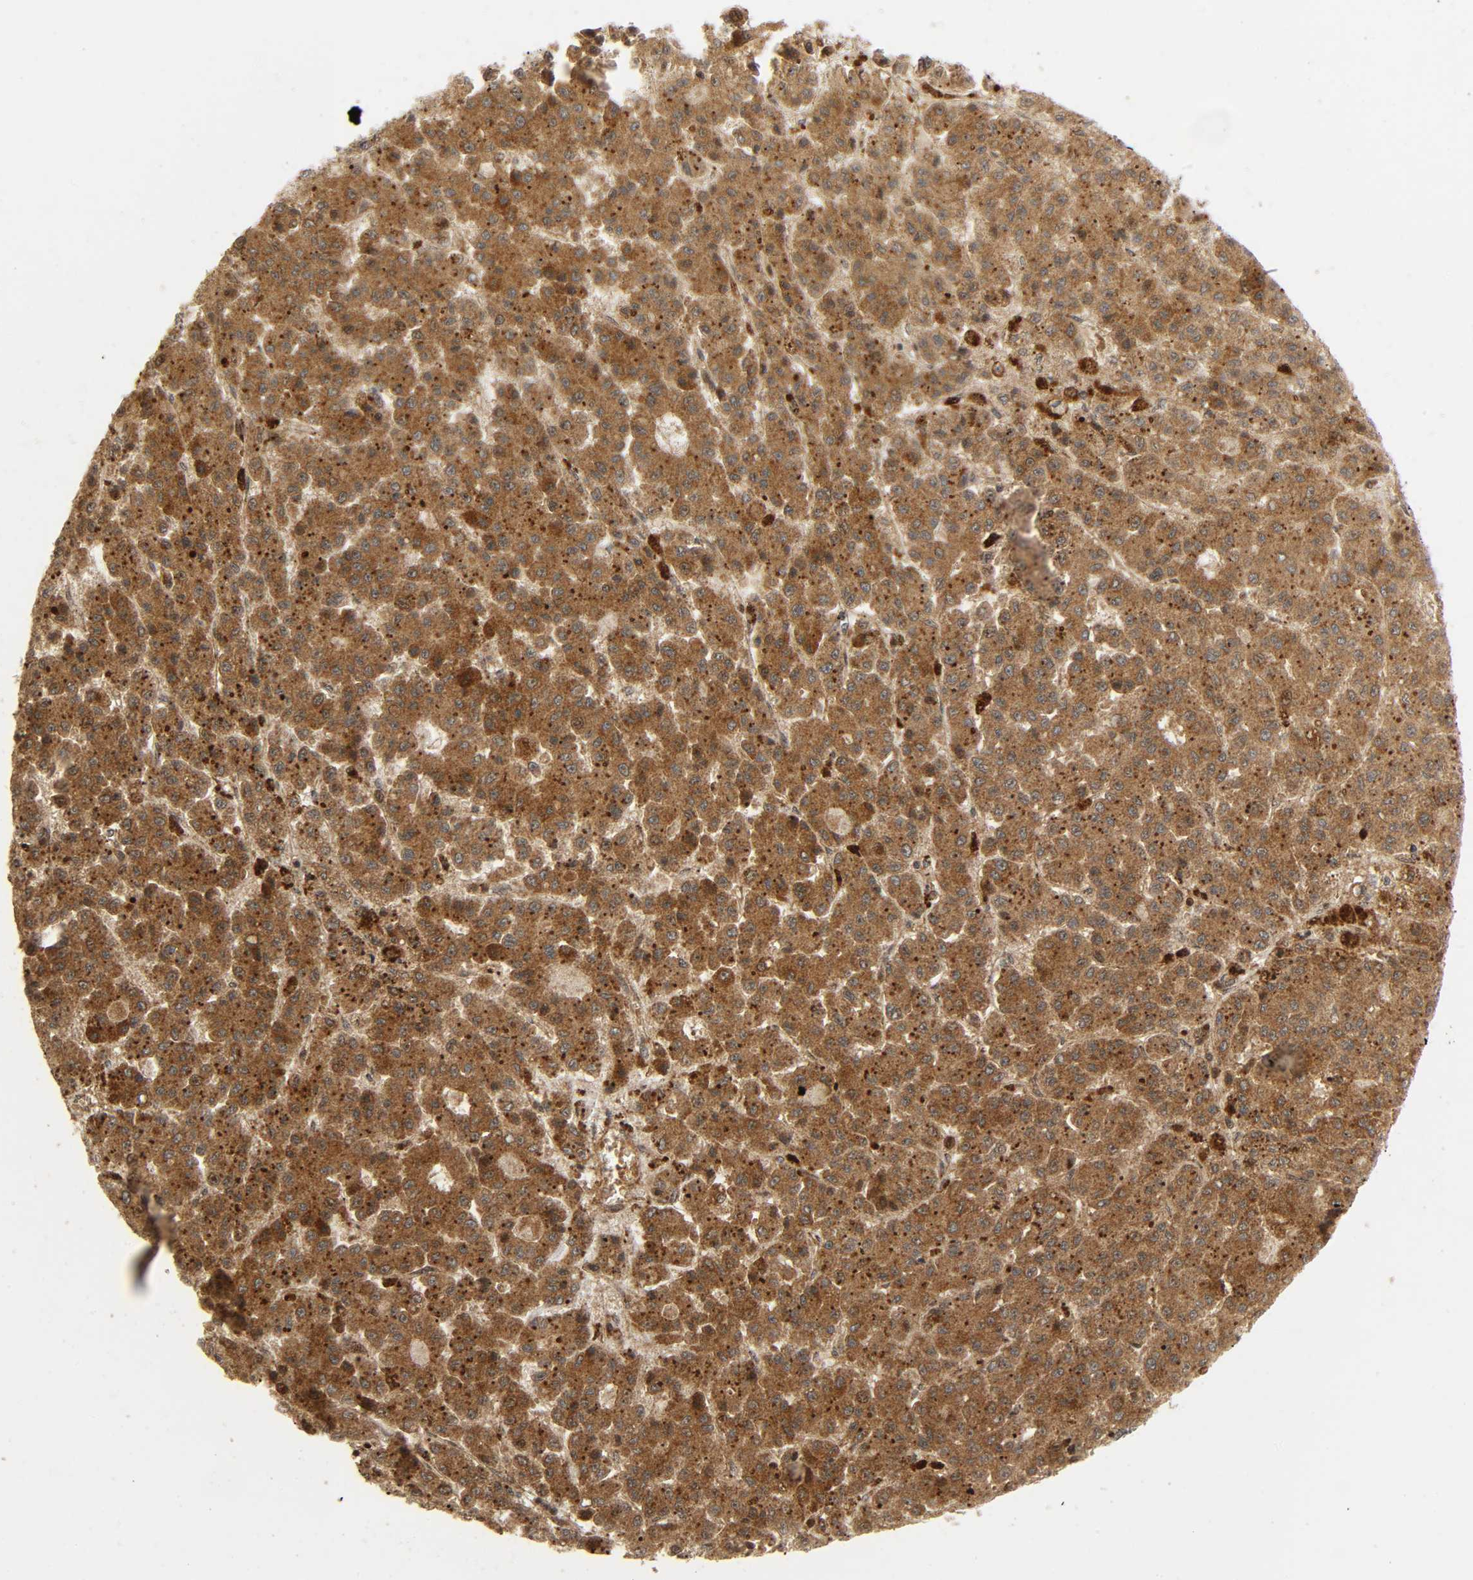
{"staining": {"intensity": "strong", "quantity": ">75%", "location": "cytoplasmic/membranous"}, "tissue": "liver cancer", "cell_type": "Tumor cells", "image_type": "cancer", "snomed": [{"axis": "morphology", "description": "Carcinoma, Hepatocellular, NOS"}, {"axis": "topography", "description": "Liver"}], "caption": "This histopathology image shows hepatocellular carcinoma (liver) stained with immunohistochemistry to label a protein in brown. The cytoplasmic/membranous of tumor cells show strong positivity for the protein. Nuclei are counter-stained blue.", "gene": "CHUK", "patient": {"sex": "male", "age": 70}}